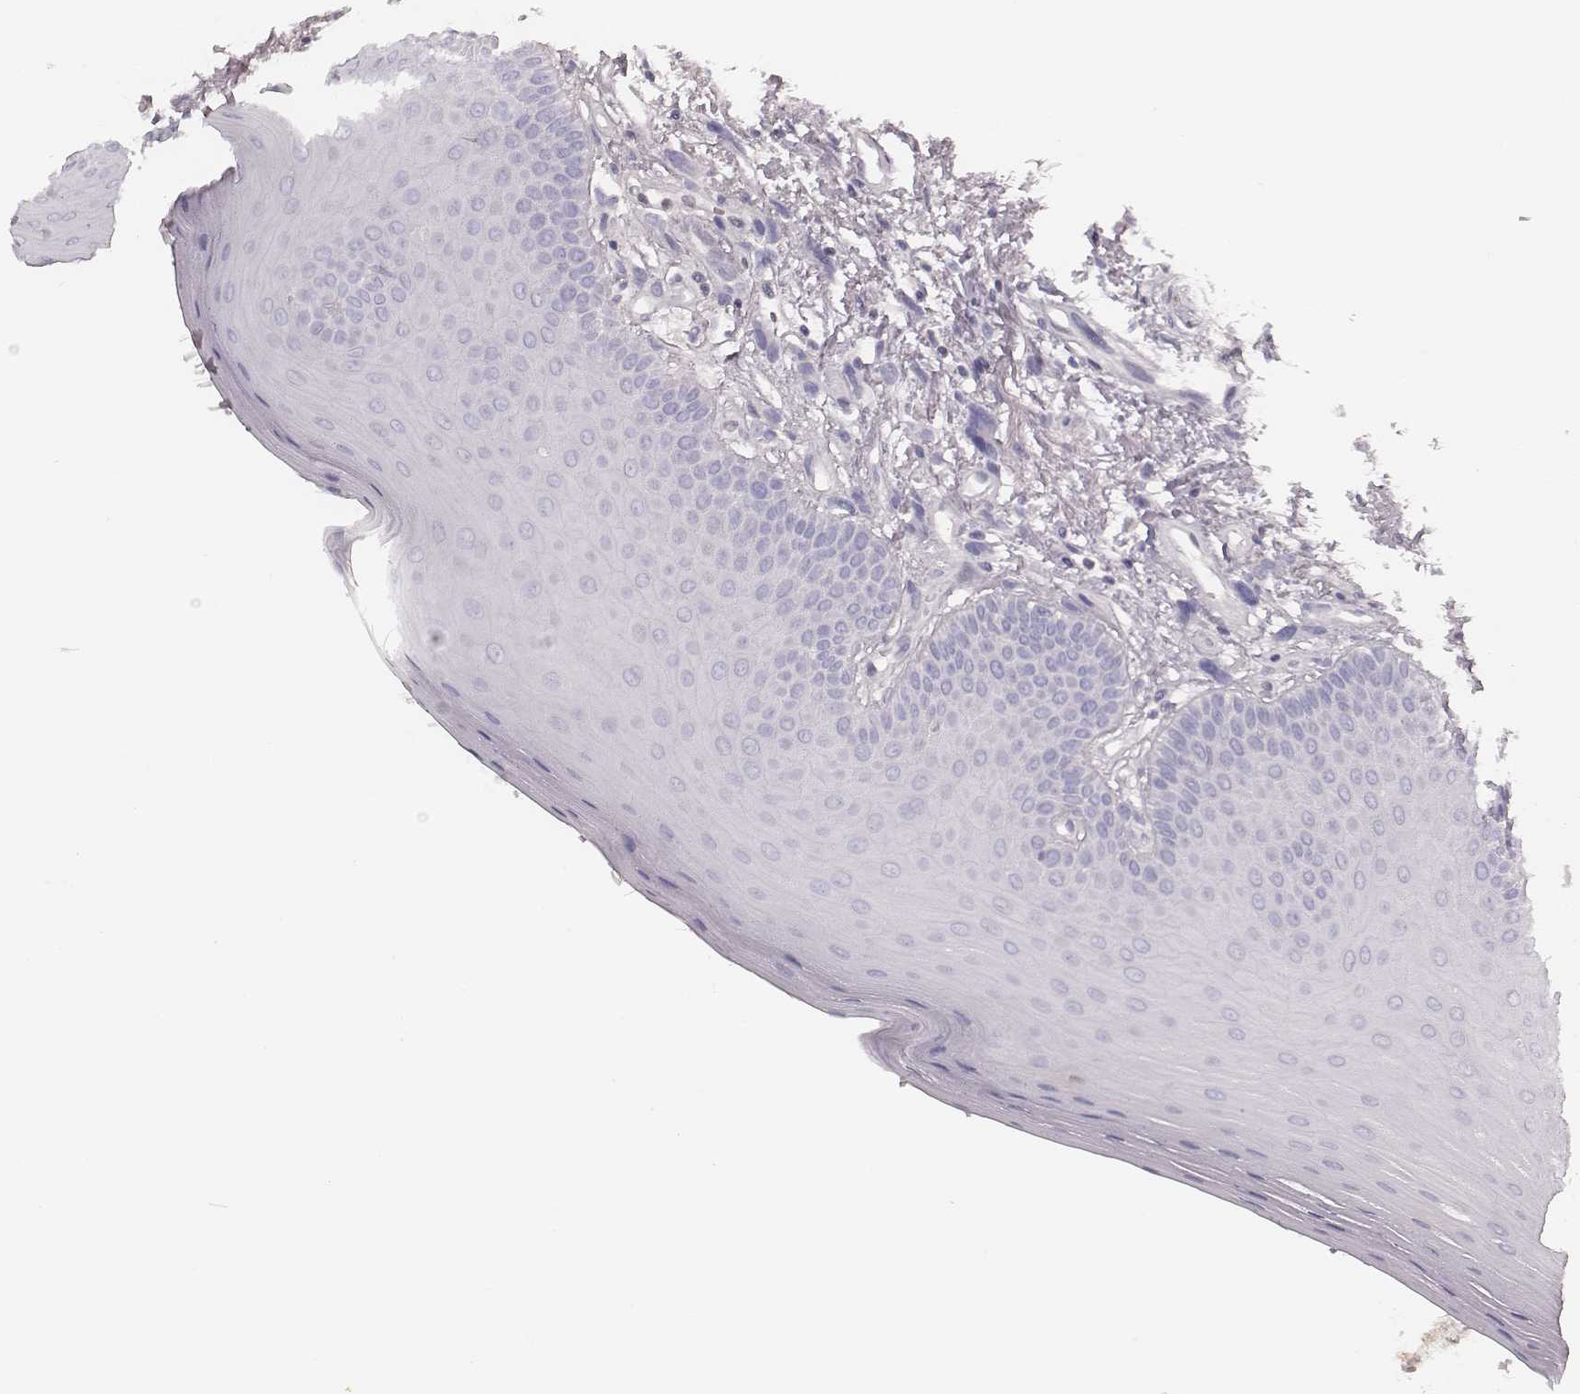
{"staining": {"intensity": "negative", "quantity": "none", "location": "none"}, "tissue": "oral mucosa", "cell_type": "Squamous epithelial cells", "image_type": "normal", "snomed": [{"axis": "morphology", "description": "Normal tissue, NOS"}, {"axis": "morphology", "description": "Normal morphology"}, {"axis": "topography", "description": "Oral tissue"}], "caption": "Immunohistochemistry (IHC) image of benign oral mucosa stained for a protein (brown), which demonstrates no expression in squamous epithelial cells.", "gene": "MSX1", "patient": {"sex": "female", "age": 76}}